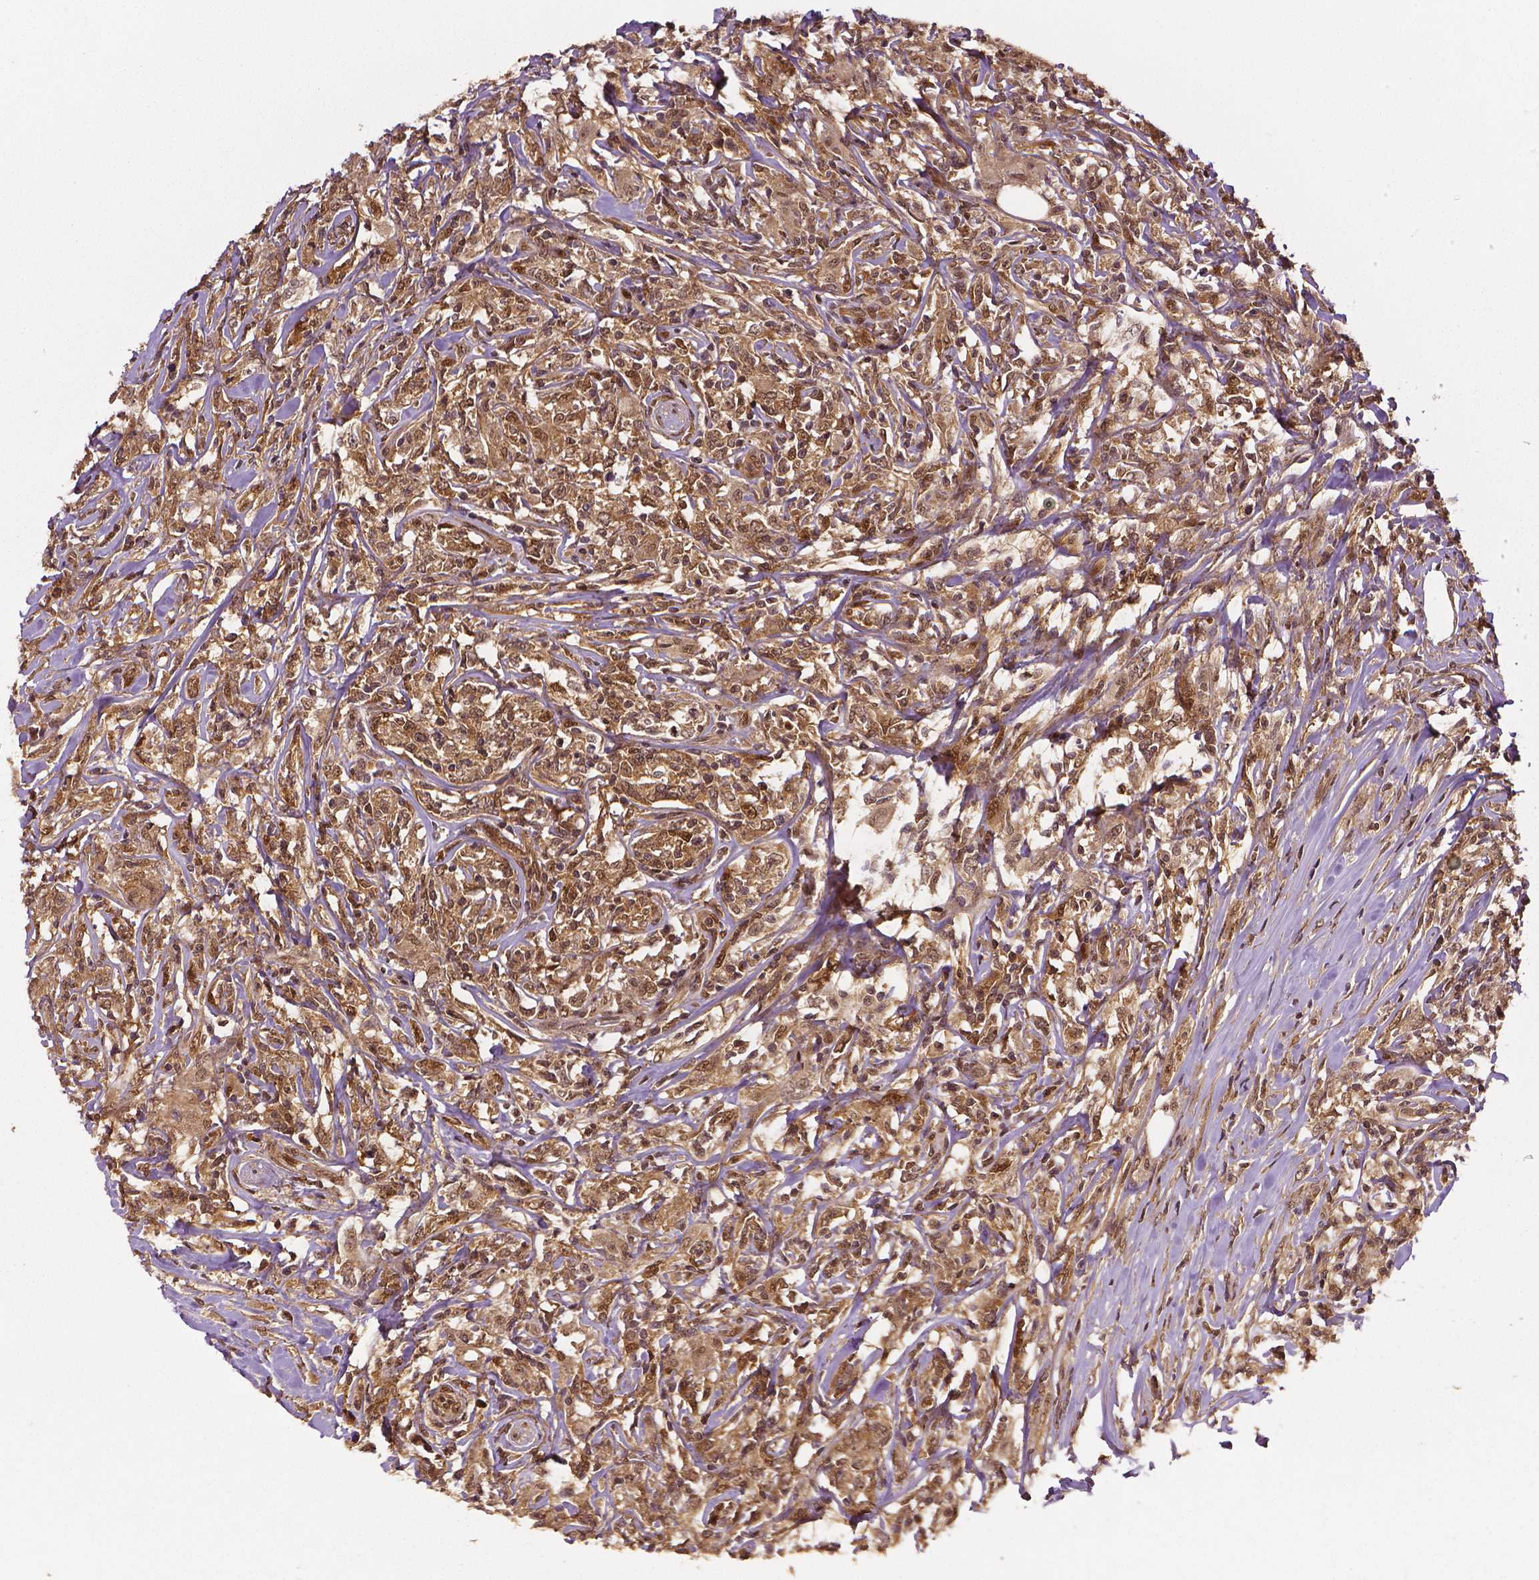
{"staining": {"intensity": "moderate", "quantity": ">75%", "location": "cytoplasmic/membranous"}, "tissue": "lymphoma", "cell_type": "Tumor cells", "image_type": "cancer", "snomed": [{"axis": "morphology", "description": "Malignant lymphoma, non-Hodgkin's type, High grade"}, {"axis": "topography", "description": "Lymph node"}], "caption": "Immunohistochemistry (IHC) histopathology image of neoplastic tissue: human lymphoma stained using immunohistochemistry (IHC) shows medium levels of moderate protein expression localized specifically in the cytoplasmic/membranous of tumor cells, appearing as a cytoplasmic/membranous brown color.", "gene": "STAT3", "patient": {"sex": "female", "age": 84}}